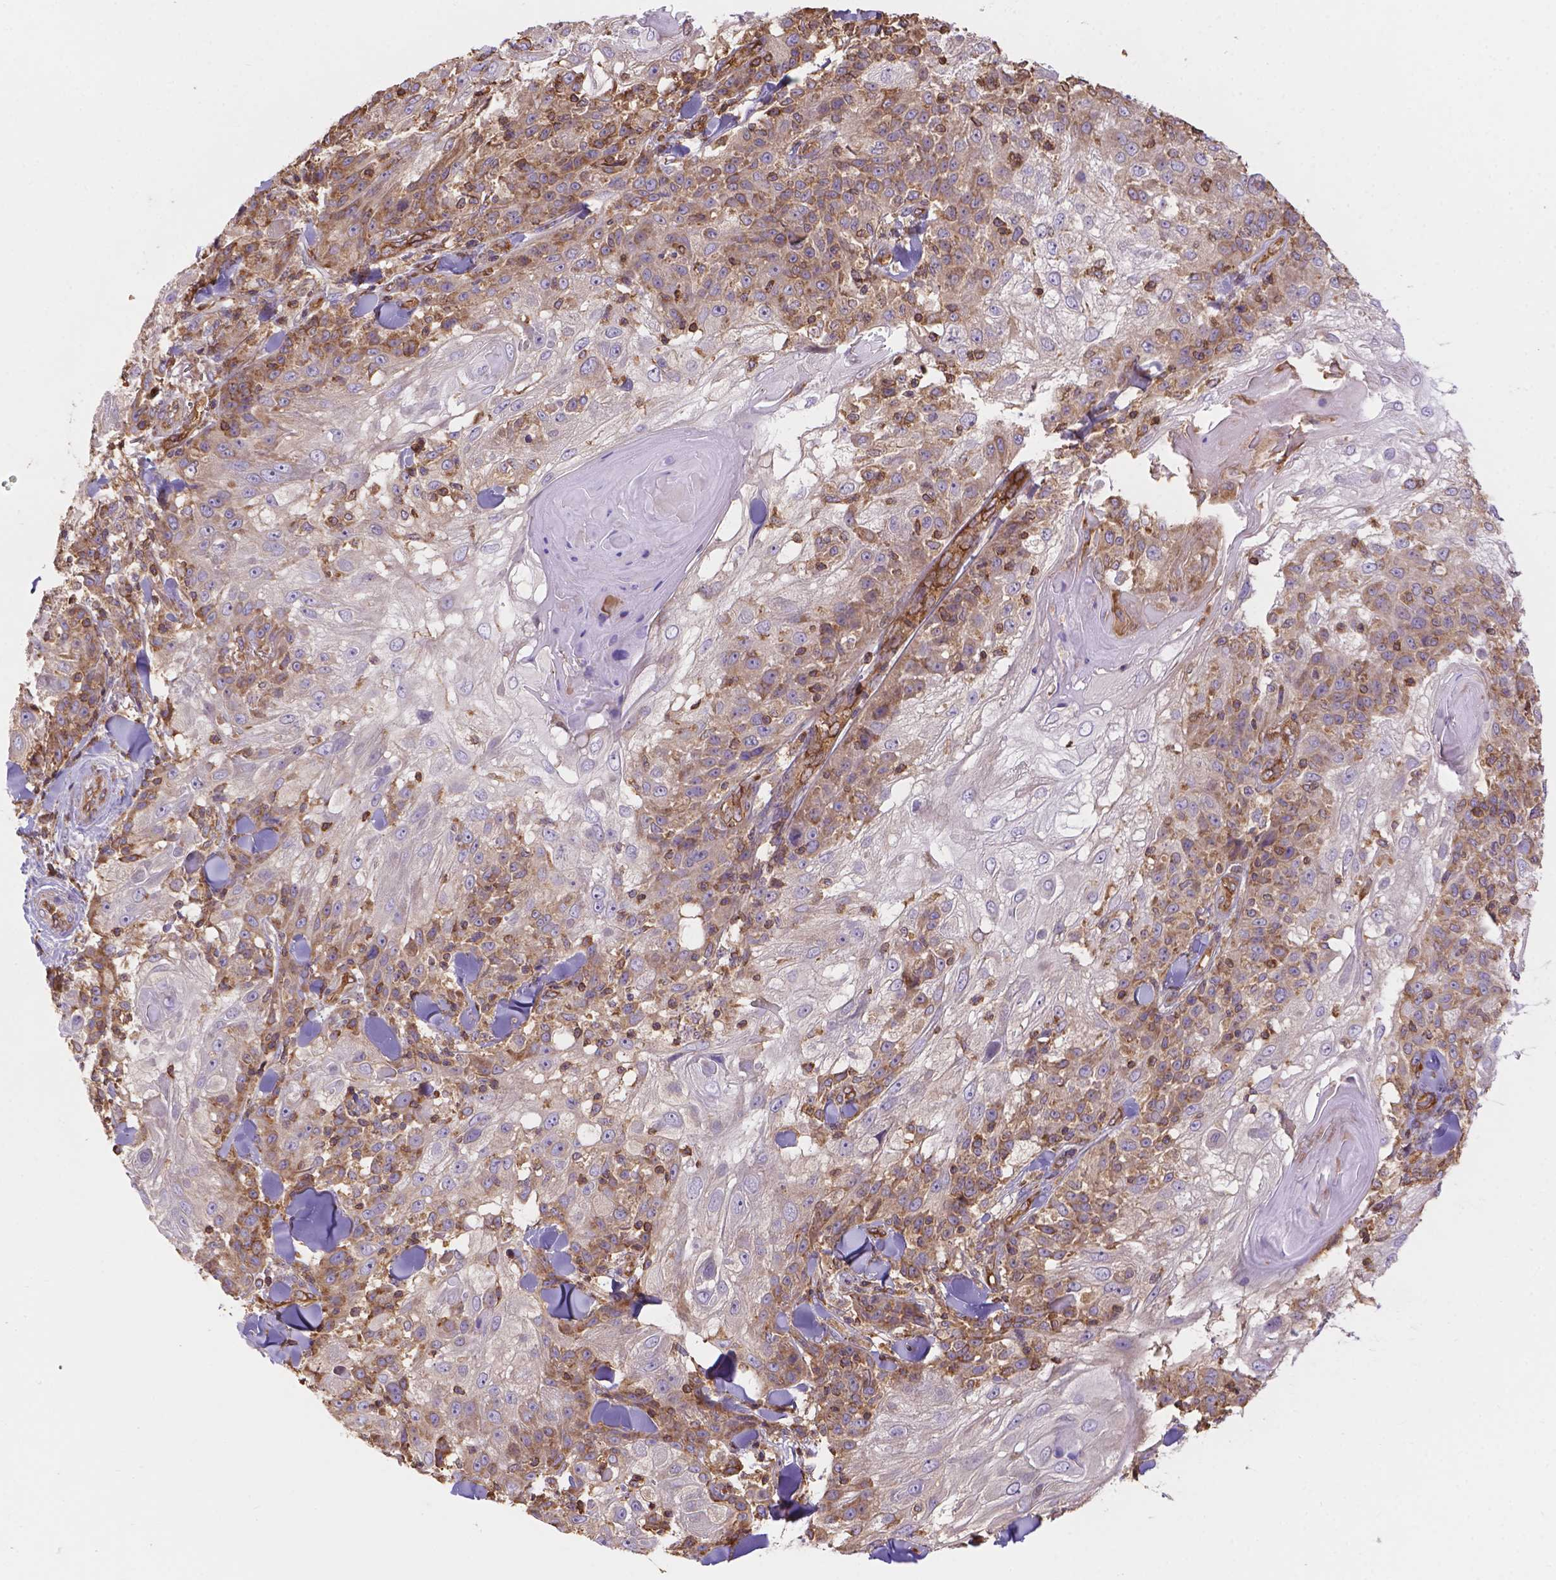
{"staining": {"intensity": "weak", "quantity": "25%-75%", "location": "cytoplasmic/membranous"}, "tissue": "skin cancer", "cell_type": "Tumor cells", "image_type": "cancer", "snomed": [{"axis": "morphology", "description": "Normal tissue, NOS"}, {"axis": "morphology", "description": "Squamous cell carcinoma, NOS"}, {"axis": "topography", "description": "Skin"}], "caption": "Squamous cell carcinoma (skin) stained with DAB (3,3'-diaminobenzidine) immunohistochemistry demonstrates low levels of weak cytoplasmic/membranous expression in about 25%-75% of tumor cells.", "gene": "DMWD", "patient": {"sex": "female", "age": 83}}